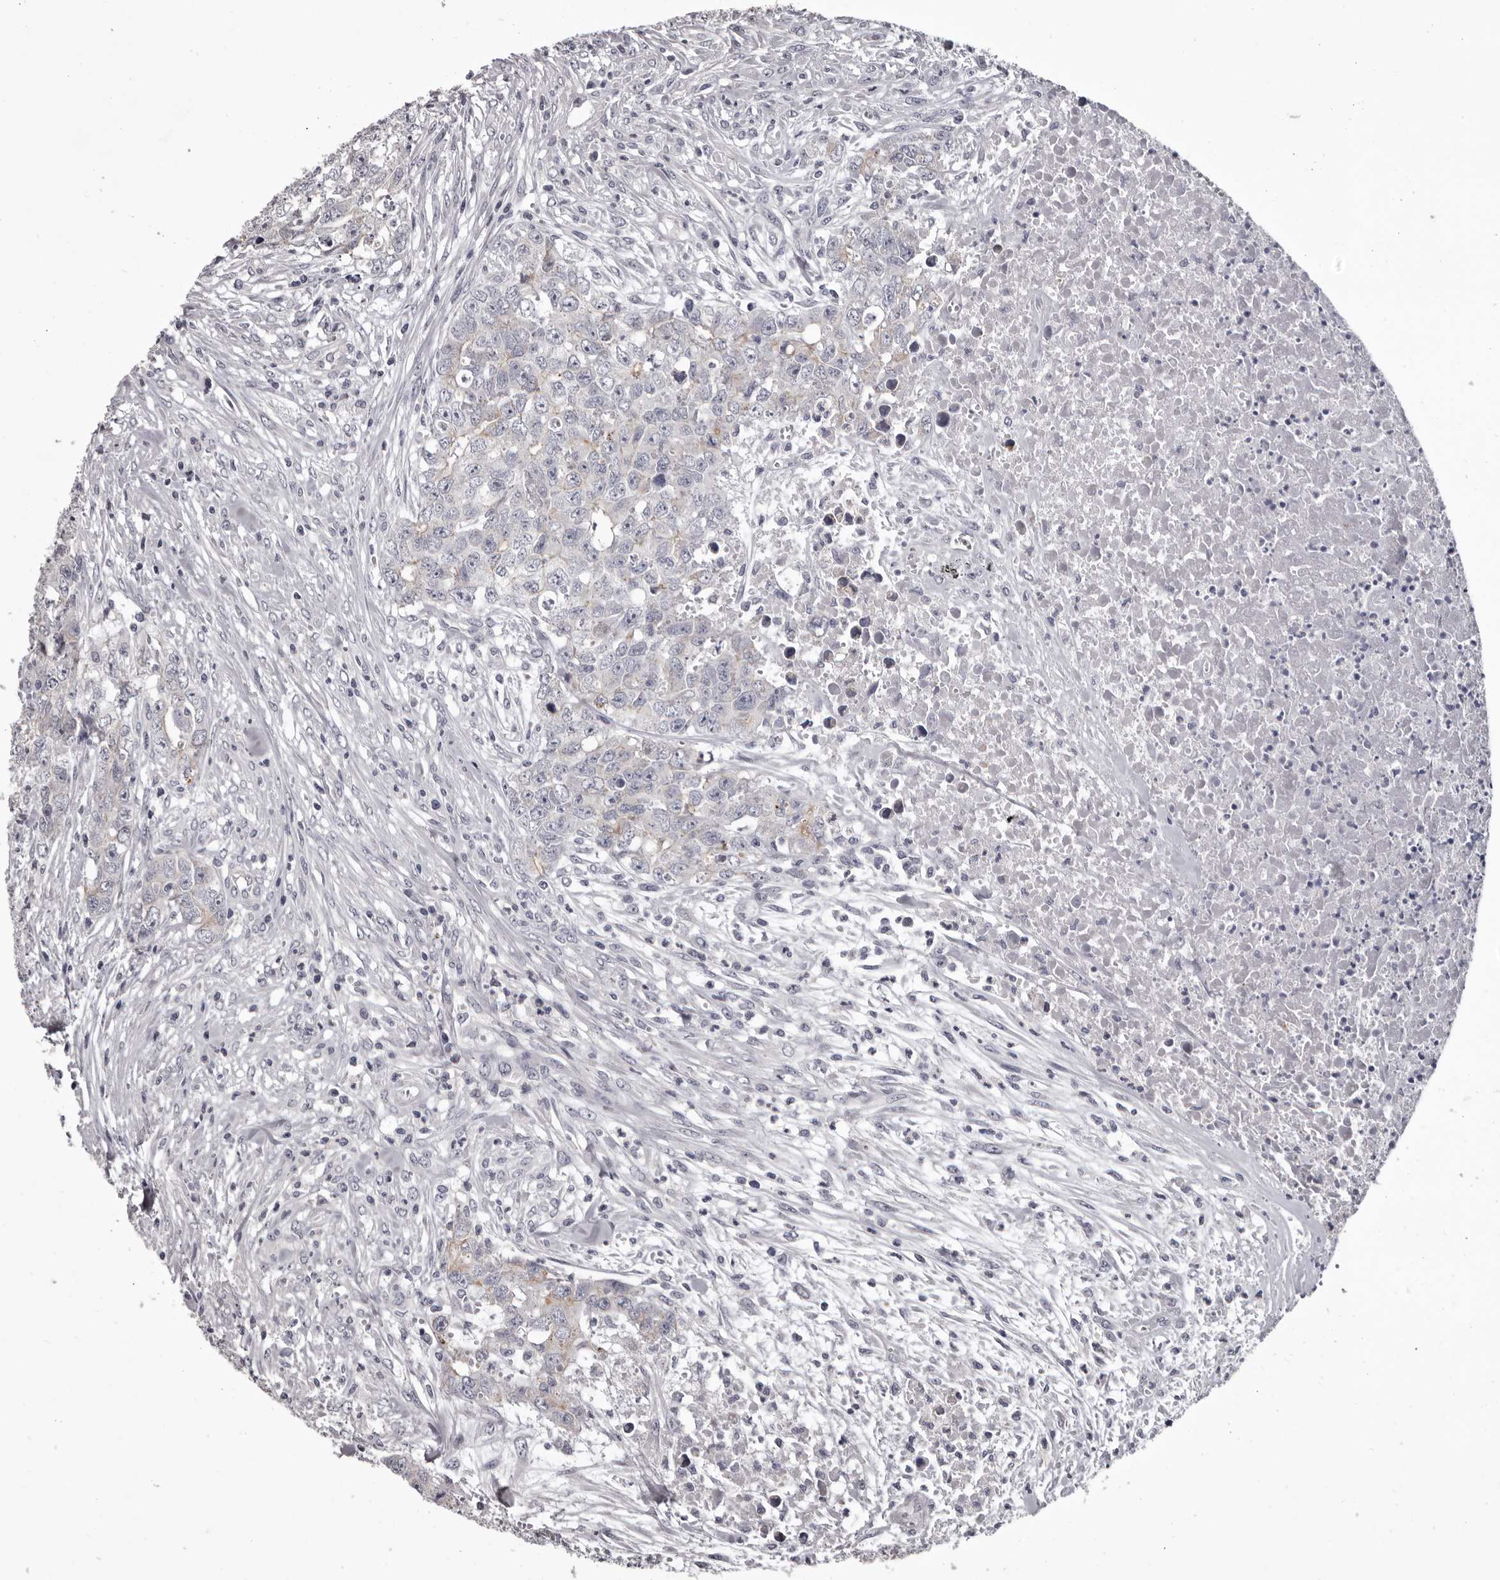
{"staining": {"intensity": "negative", "quantity": "none", "location": "none"}, "tissue": "testis cancer", "cell_type": "Tumor cells", "image_type": "cancer", "snomed": [{"axis": "morphology", "description": "Carcinoma, Embryonal, NOS"}, {"axis": "topography", "description": "Testis"}], "caption": "This micrograph is of embryonal carcinoma (testis) stained with IHC to label a protein in brown with the nuclei are counter-stained blue. There is no expression in tumor cells.", "gene": "LPAR6", "patient": {"sex": "male", "age": 28}}